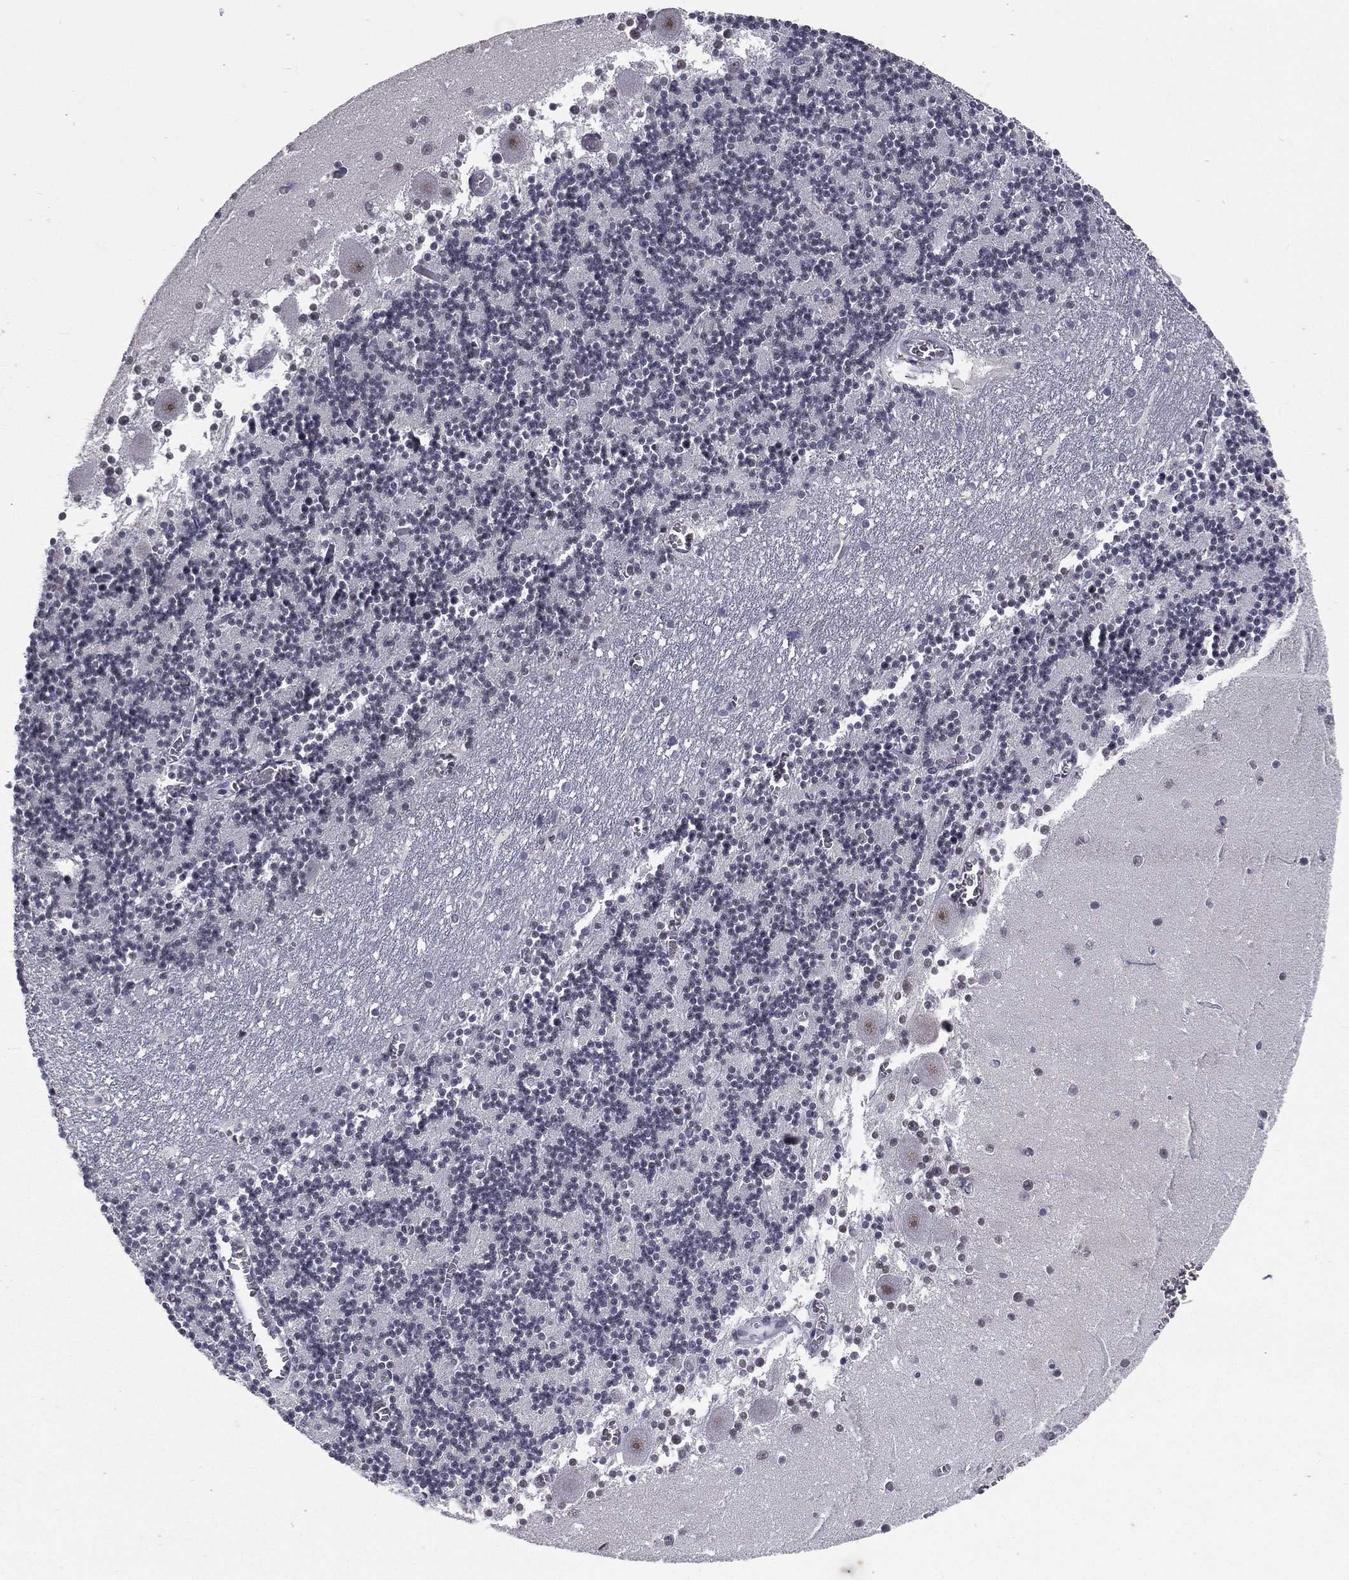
{"staining": {"intensity": "negative", "quantity": "none", "location": "none"}, "tissue": "cerebellum", "cell_type": "Cells in granular layer", "image_type": "normal", "snomed": [{"axis": "morphology", "description": "Normal tissue, NOS"}, {"axis": "topography", "description": "Cerebellum"}], "caption": "This is a image of immunohistochemistry staining of unremarkable cerebellum, which shows no expression in cells in granular layer.", "gene": "MORC2", "patient": {"sex": "female", "age": 28}}